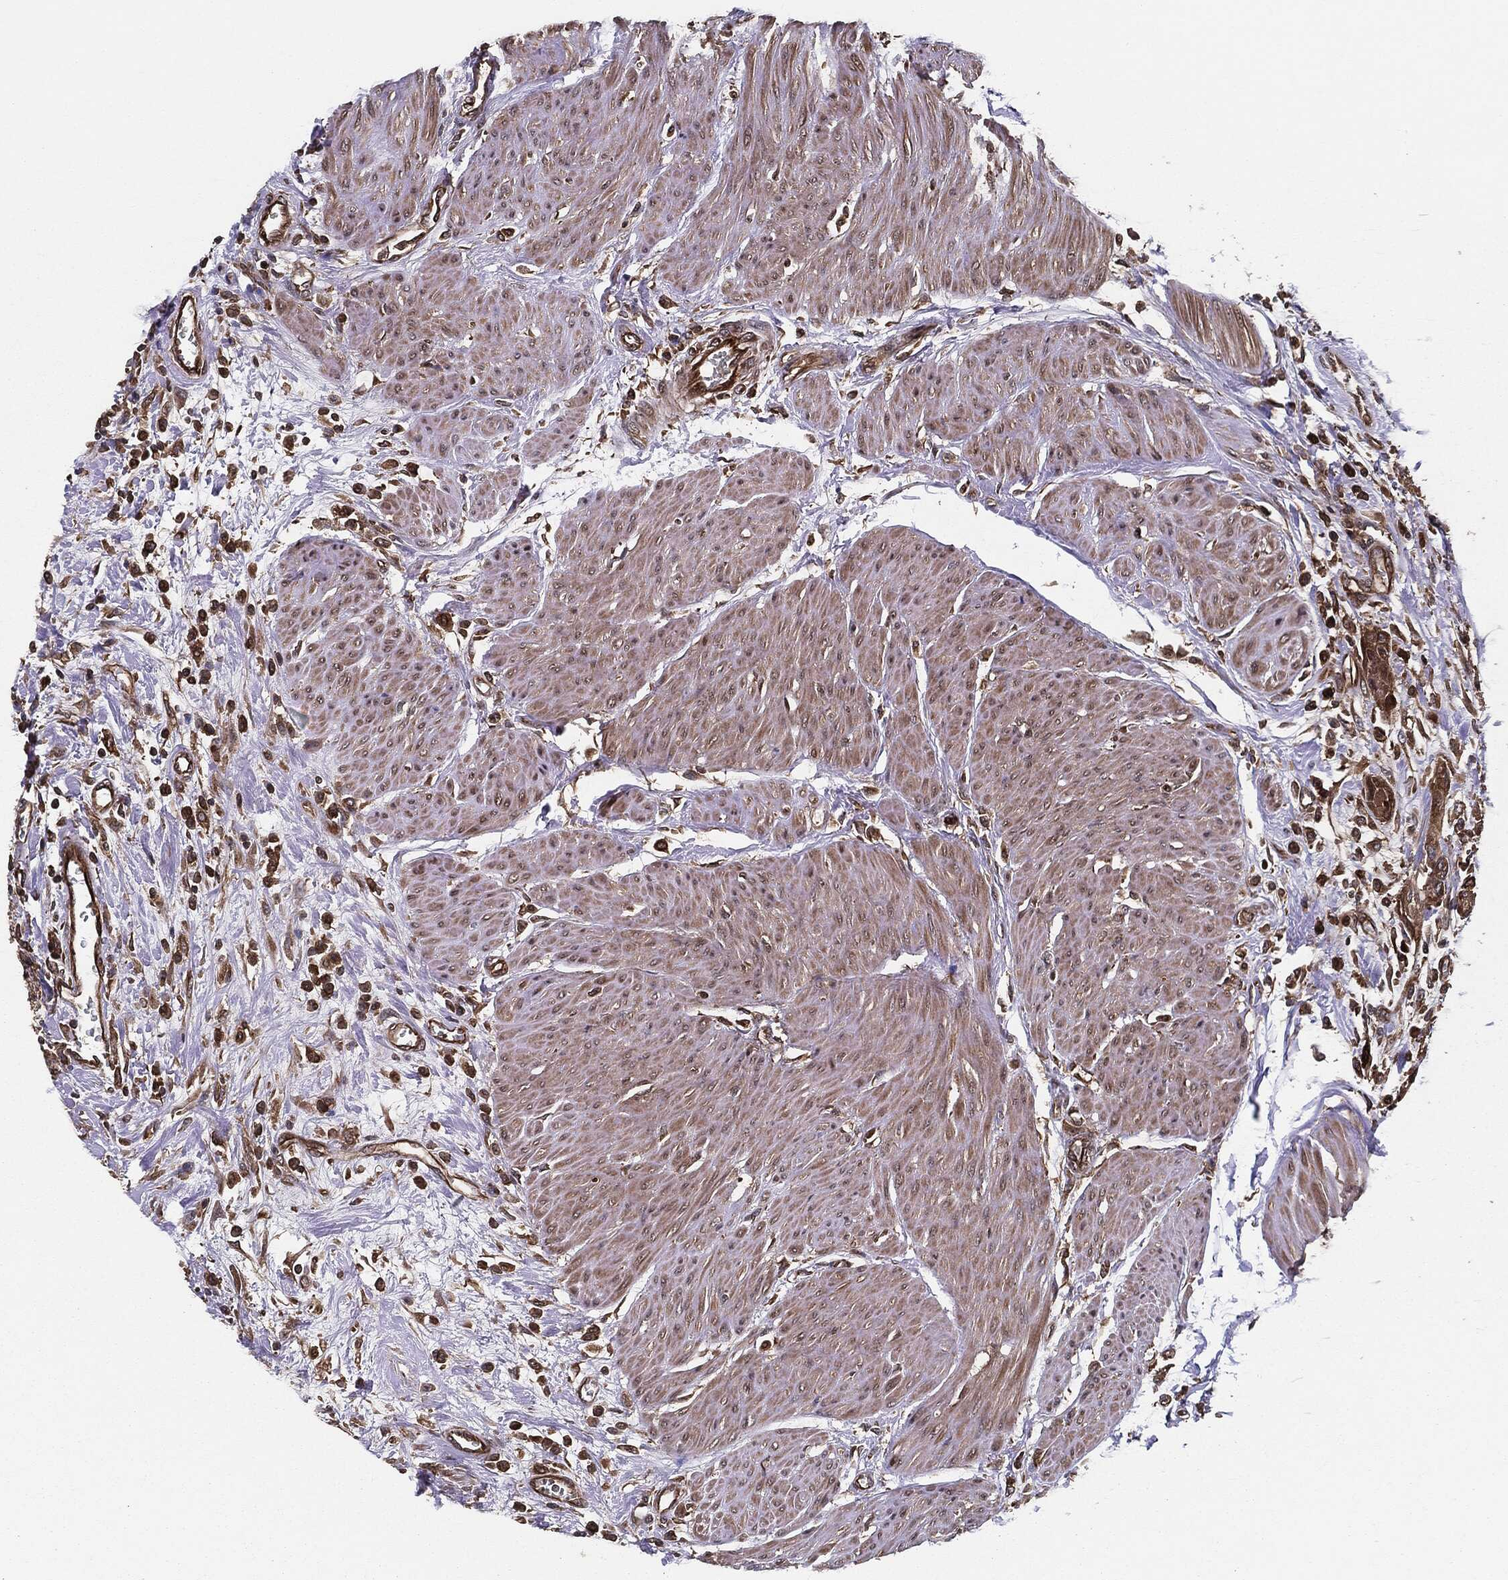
{"staining": {"intensity": "strong", "quantity": ">75%", "location": "cytoplasmic/membranous"}, "tissue": "urothelial cancer", "cell_type": "Tumor cells", "image_type": "cancer", "snomed": [{"axis": "morphology", "description": "Urothelial carcinoma, High grade"}, {"axis": "topography", "description": "Urinary bladder"}], "caption": "DAB (3,3'-diaminobenzidine) immunohistochemical staining of human high-grade urothelial carcinoma reveals strong cytoplasmic/membranous protein staining in approximately >75% of tumor cells.", "gene": "RAP1GDS1", "patient": {"sex": "male", "age": 35}}